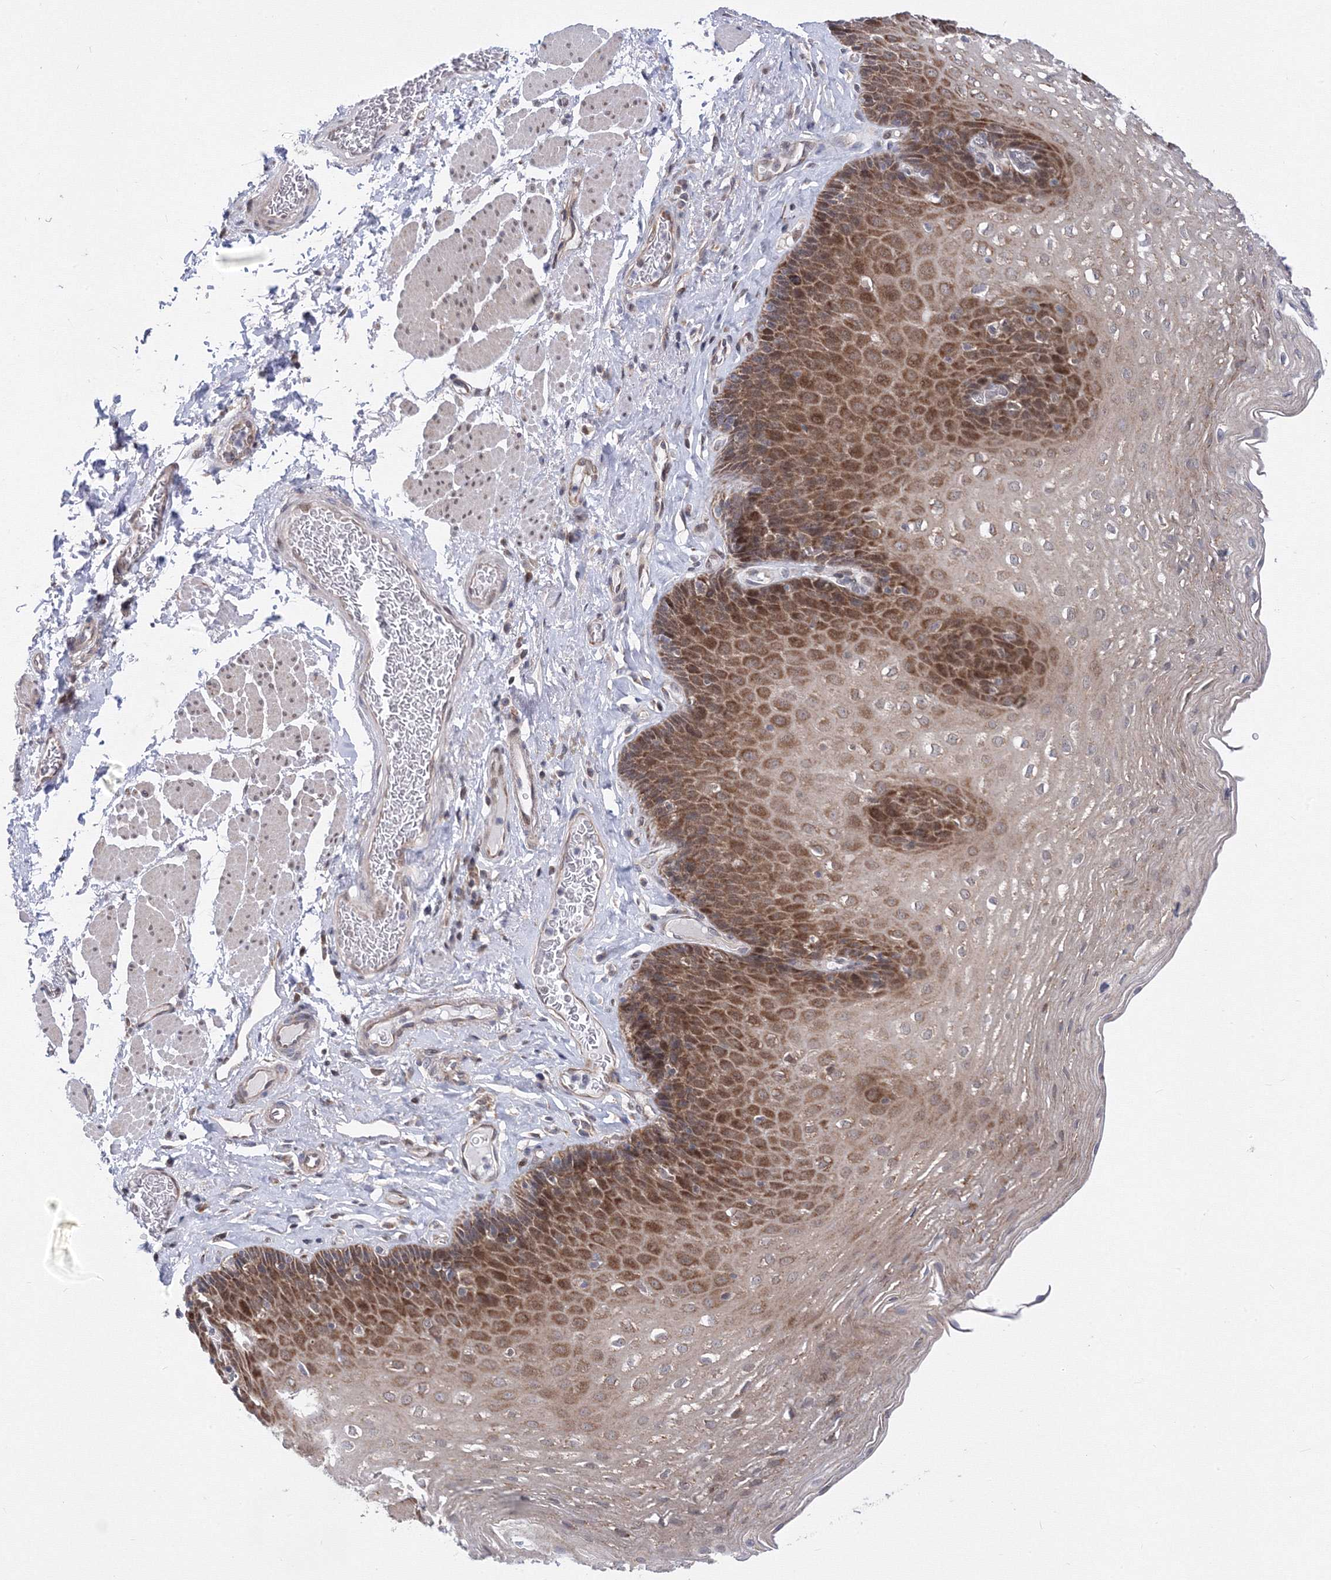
{"staining": {"intensity": "moderate", "quantity": ">75%", "location": "cytoplasmic/membranous"}, "tissue": "esophagus", "cell_type": "Squamous epithelial cells", "image_type": "normal", "snomed": [{"axis": "morphology", "description": "Normal tissue, NOS"}, {"axis": "topography", "description": "Esophagus"}], "caption": "Immunohistochemical staining of unremarkable esophagus demonstrates medium levels of moderate cytoplasmic/membranous staining in approximately >75% of squamous epithelial cells. (Stains: DAB (3,3'-diaminobenzidine) in brown, nuclei in blue, Microscopy: brightfield microscopy at high magnification).", "gene": "GPN1", "patient": {"sex": "female", "age": 66}}